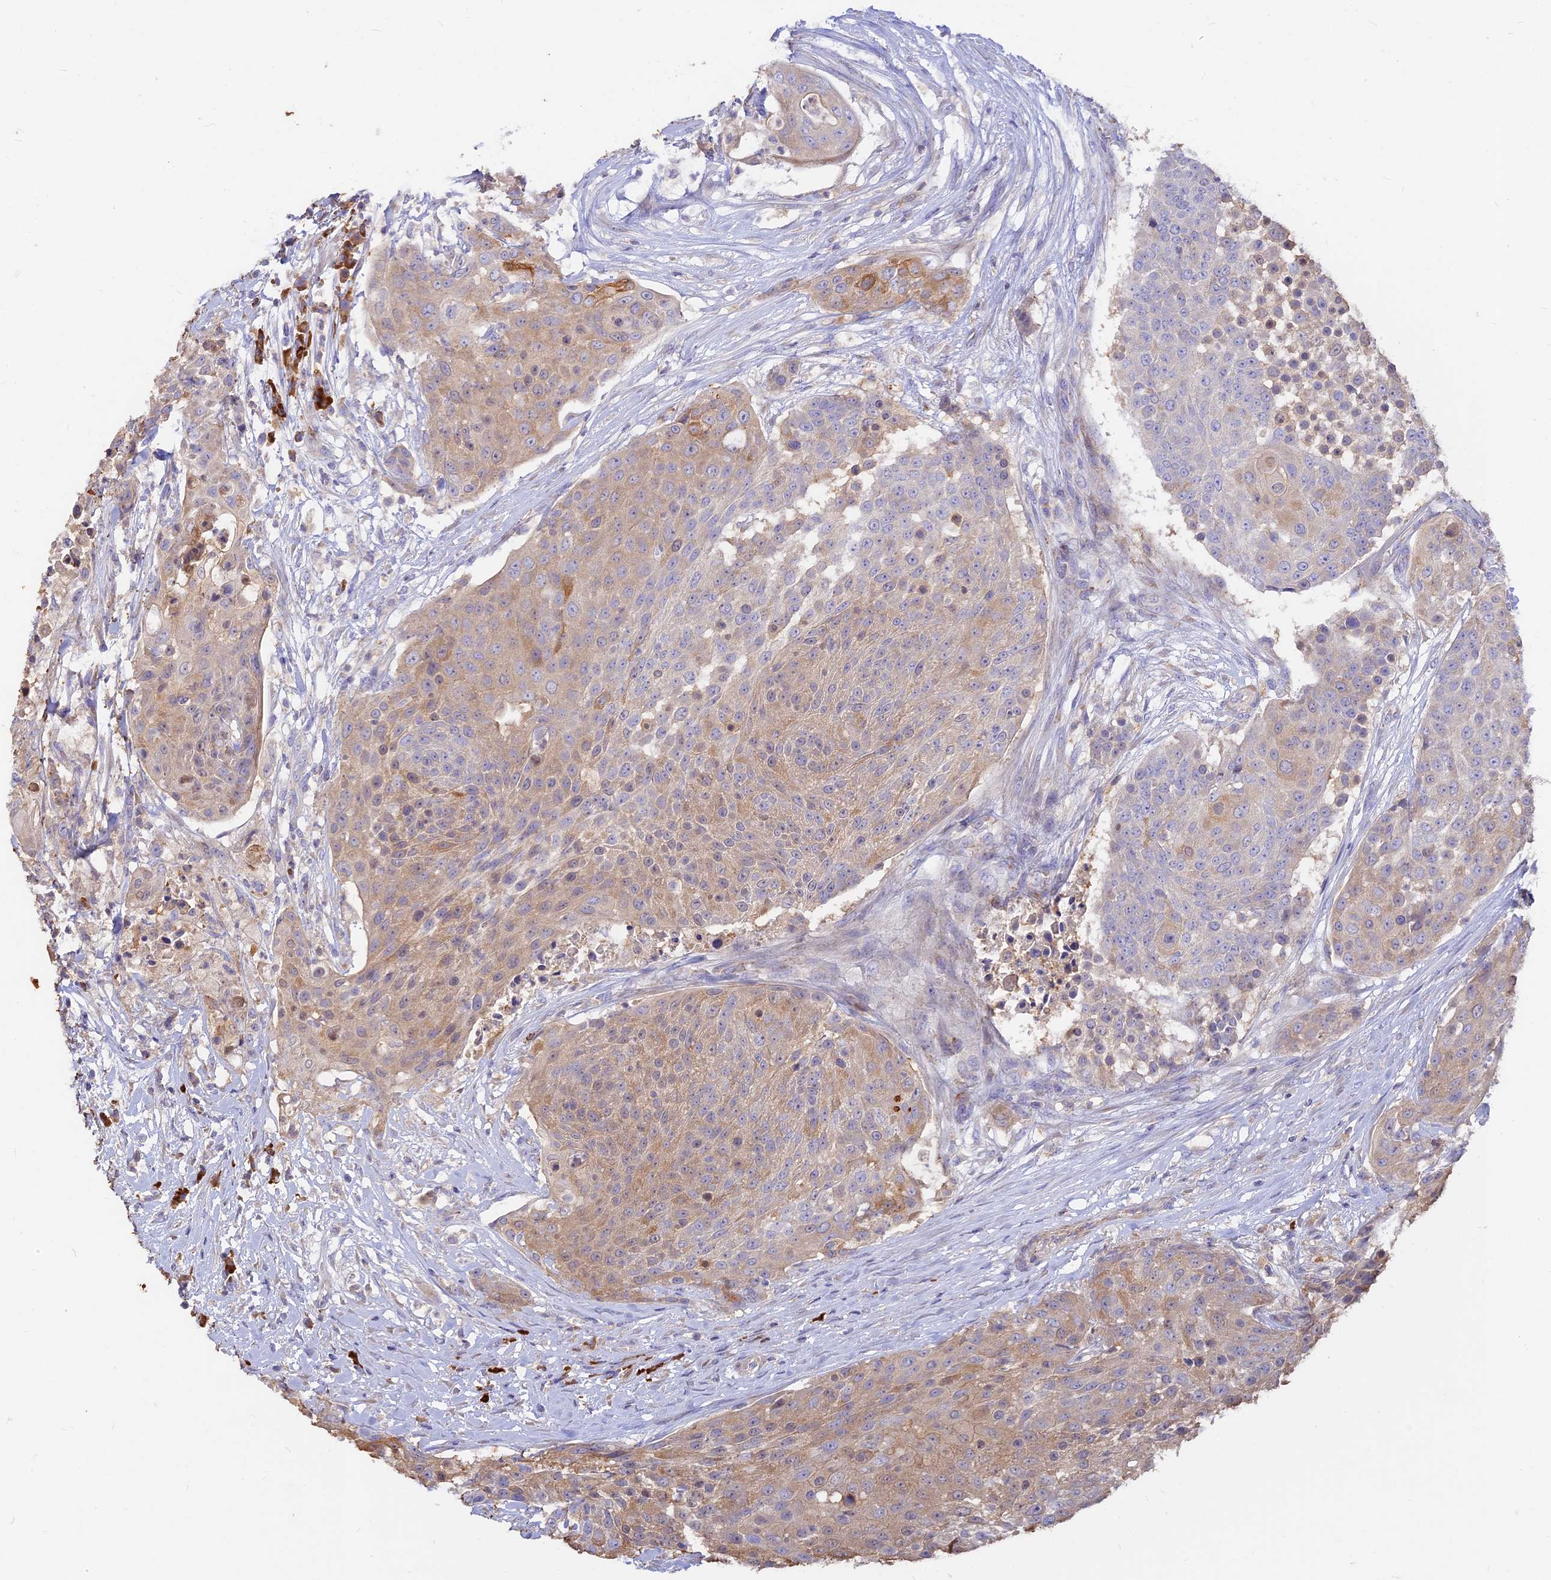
{"staining": {"intensity": "weak", "quantity": "25%-75%", "location": "cytoplasmic/membranous"}, "tissue": "urothelial cancer", "cell_type": "Tumor cells", "image_type": "cancer", "snomed": [{"axis": "morphology", "description": "Urothelial carcinoma, High grade"}, {"axis": "topography", "description": "Urinary bladder"}], "caption": "Immunohistochemical staining of high-grade urothelial carcinoma shows weak cytoplasmic/membranous protein staining in about 25%-75% of tumor cells.", "gene": "DENND2D", "patient": {"sex": "female", "age": 63}}